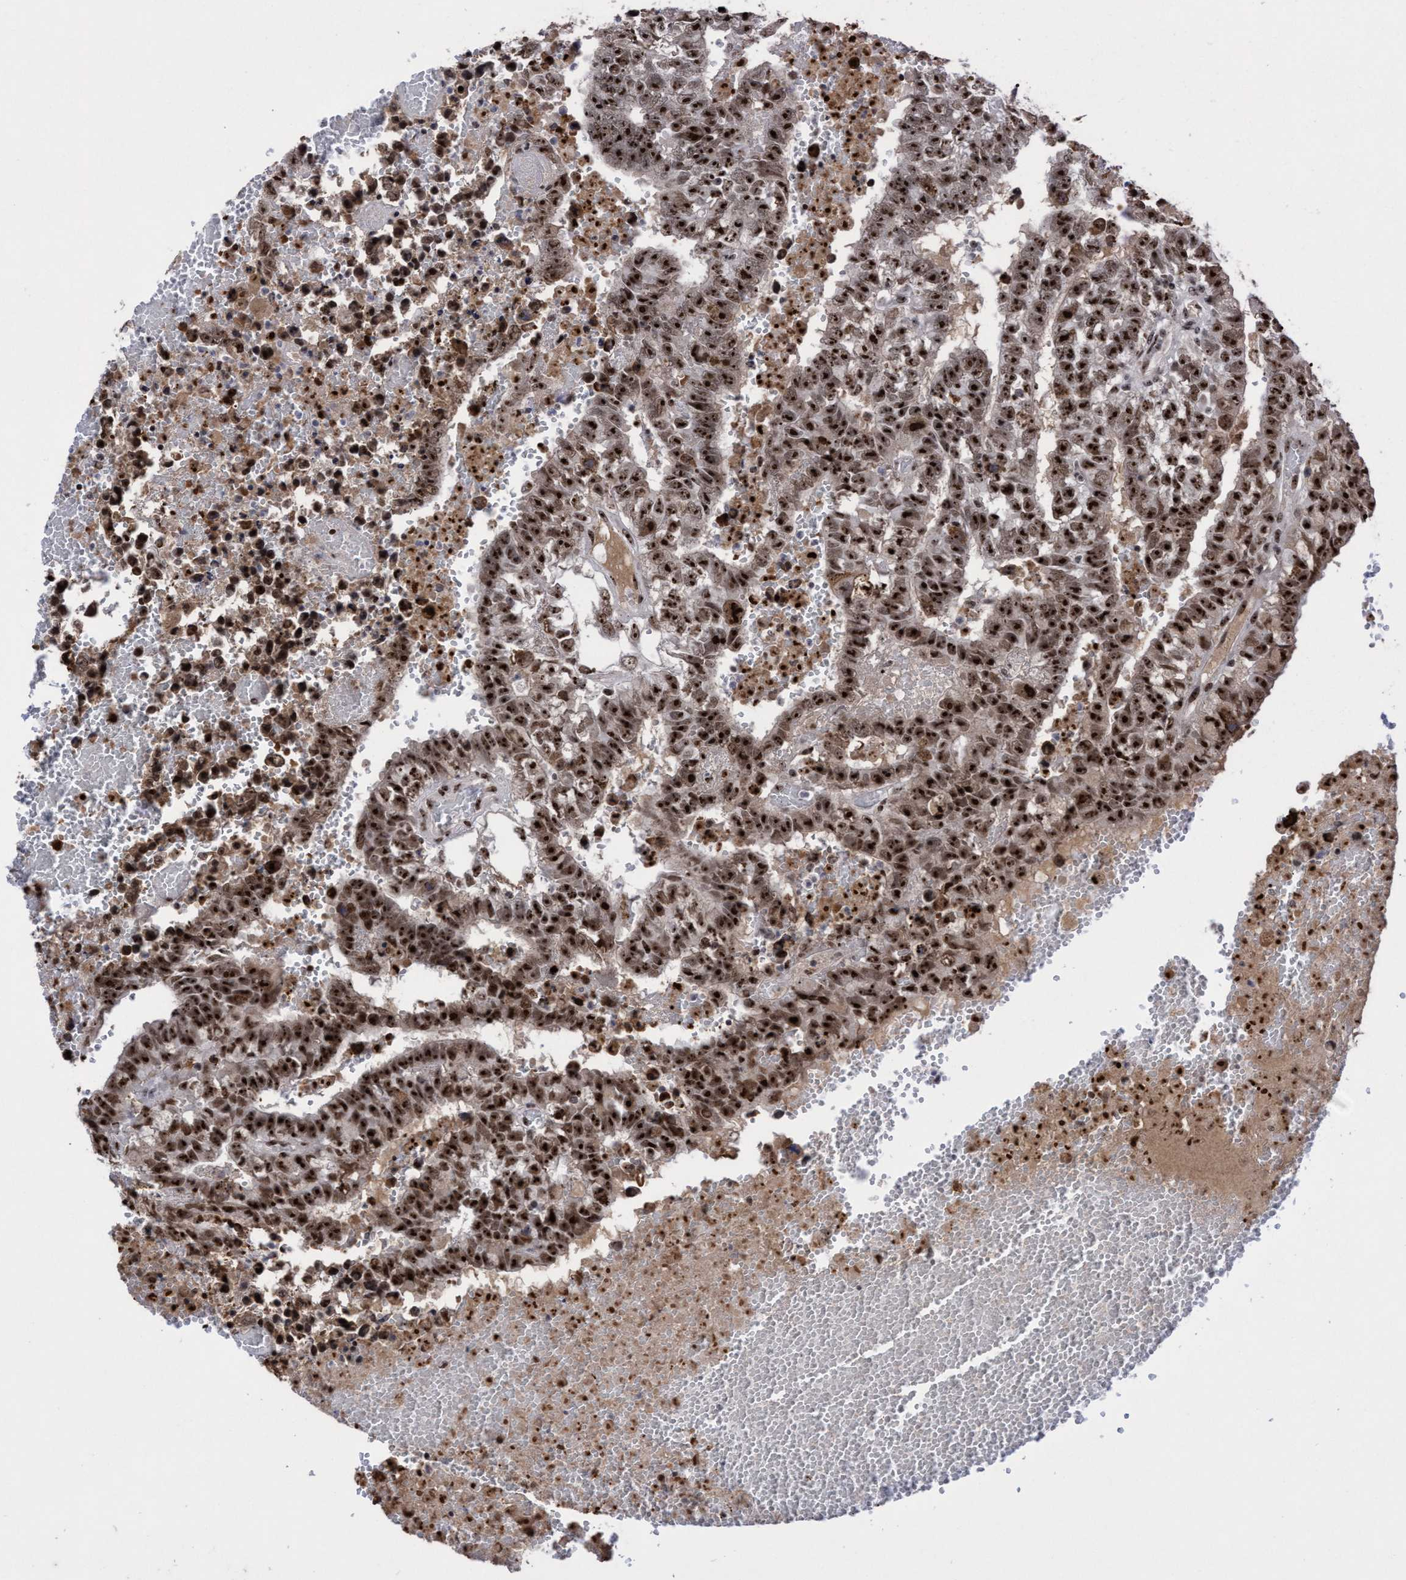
{"staining": {"intensity": "strong", "quantity": ">75%", "location": "nuclear"}, "tissue": "testis cancer", "cell_type": "Tumor cells", "image_type": "cancer", "snomed": [{"axis": "morphology", "description": "Carcinoma, Embryonal, NOS"}, {"axis": "topography", "description": "Testis"}], "caption": "Strong nuclear protein positivity is seen in about >75% of tumor cells in testis cancer.", "gene": "EFCAB10", "patient": {"sex": "male", "age": 25}}